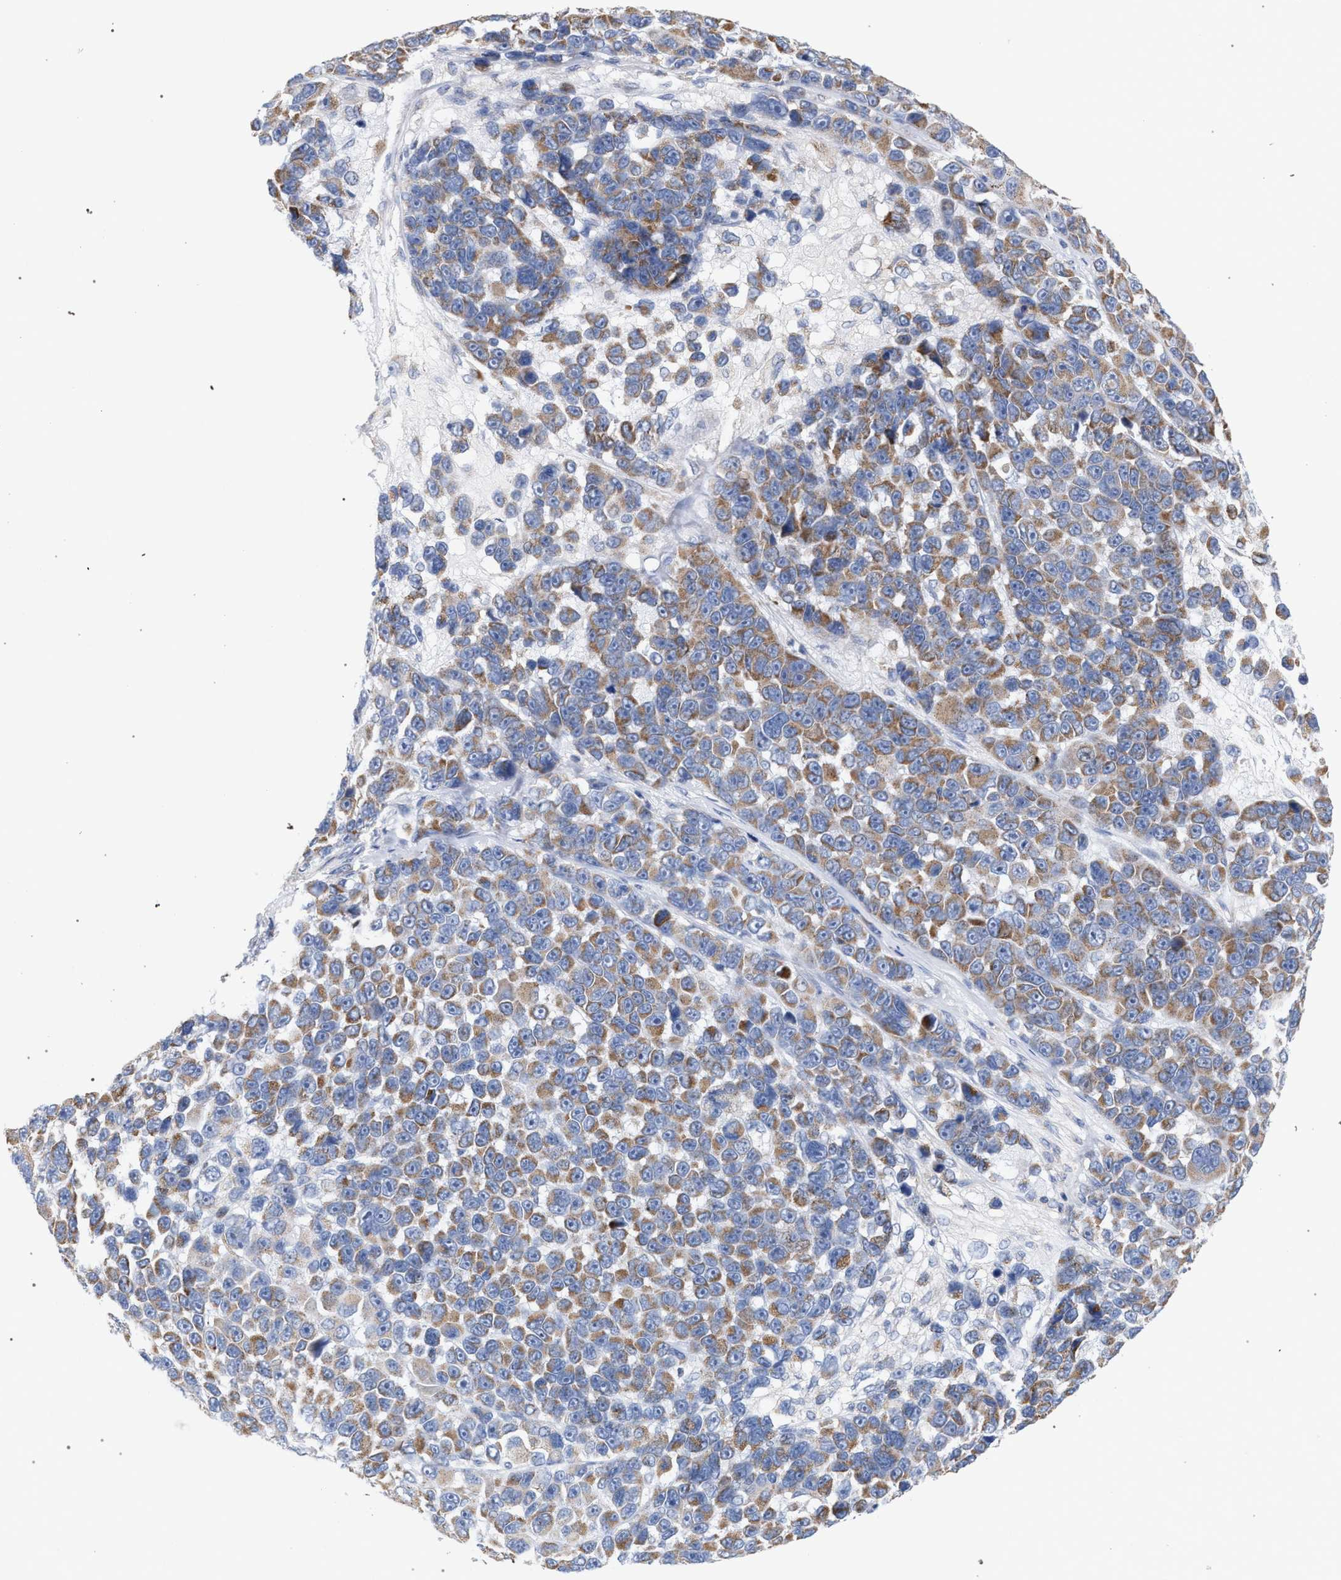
{"staining": {"intensity": "moderate", "quantity": ">75%", "location": "cytoplasmic/membranous"}, "tissue": "melanoma", "cell_type": "Tumor cells", "image_type": "cancer", "snomed": [{"axis": "morphology", "description": "Malignant melanoma, NOS"}, {"axis": "topography", "description": "Skin"}], "caption": "Malignant melanoma was stained to show a protein in brown. There is medium levels of moderate cytoplasmic/membranous positivity in about >75% of tumor cells.", "gene": "ECI2", "patient": {"sex": "male", "age": 53}}